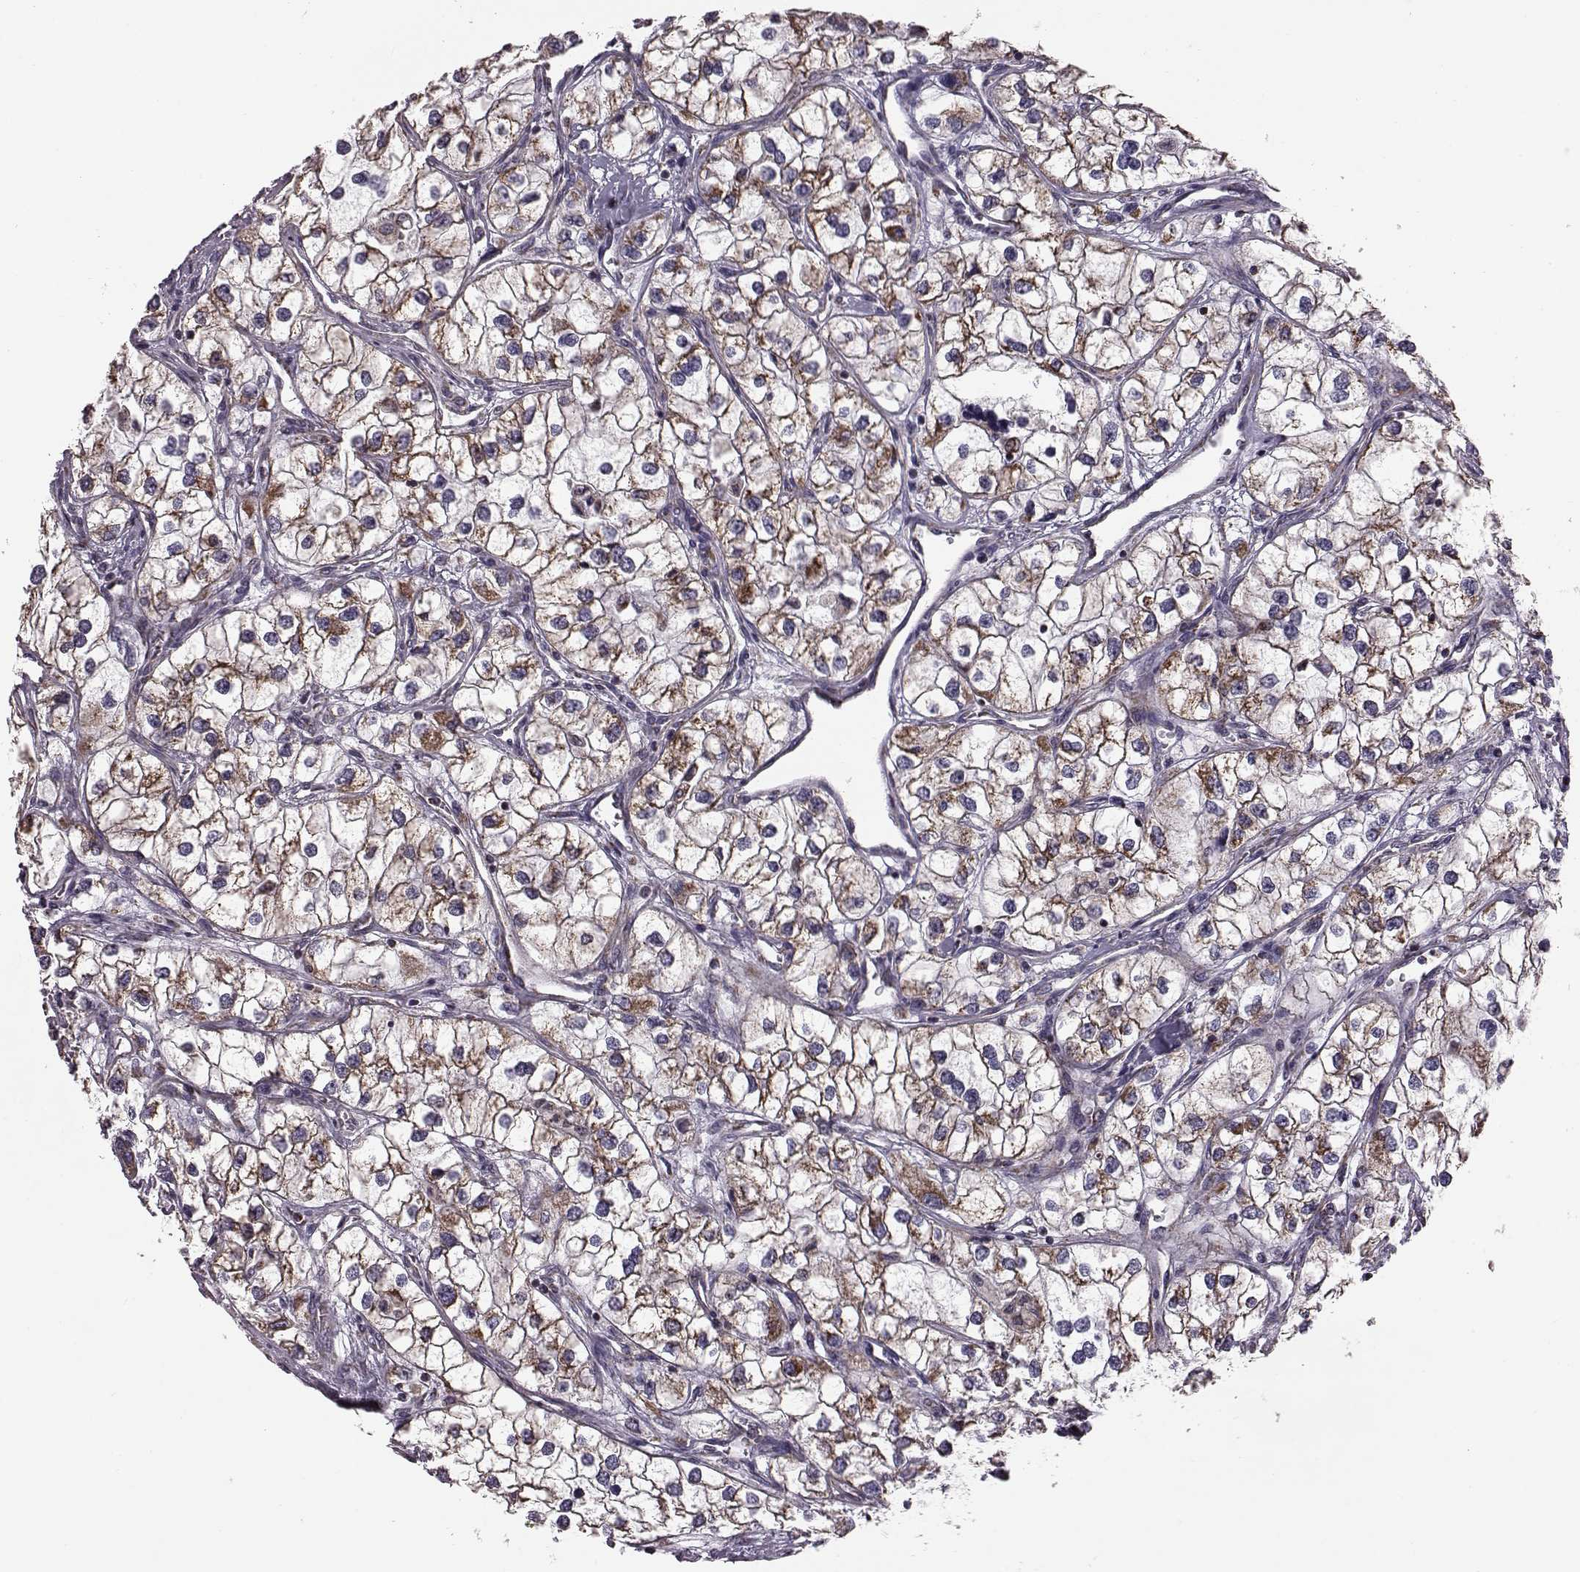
{"staining": {"intensity": "strong", "quantity": ">75%", "location": "cytoplasmic/membranous"}, "tissue": "renal cancer", "cell_type": "Tumor cells", "image_type": "cancer", "snomed": [{"axis": "morphology", "description": "Adenocarcinoma, NOS"}, {"axis": "topography", "description": "Kidney"}], "caption": "Protein expression analysis of human adenocarcinoma (renal) reveals strong cytoplasmic/membranous positivity in about >75% of tumor cells.", "gene": "FAM8A1", "patient": {"sex": "male", "age": 59}}